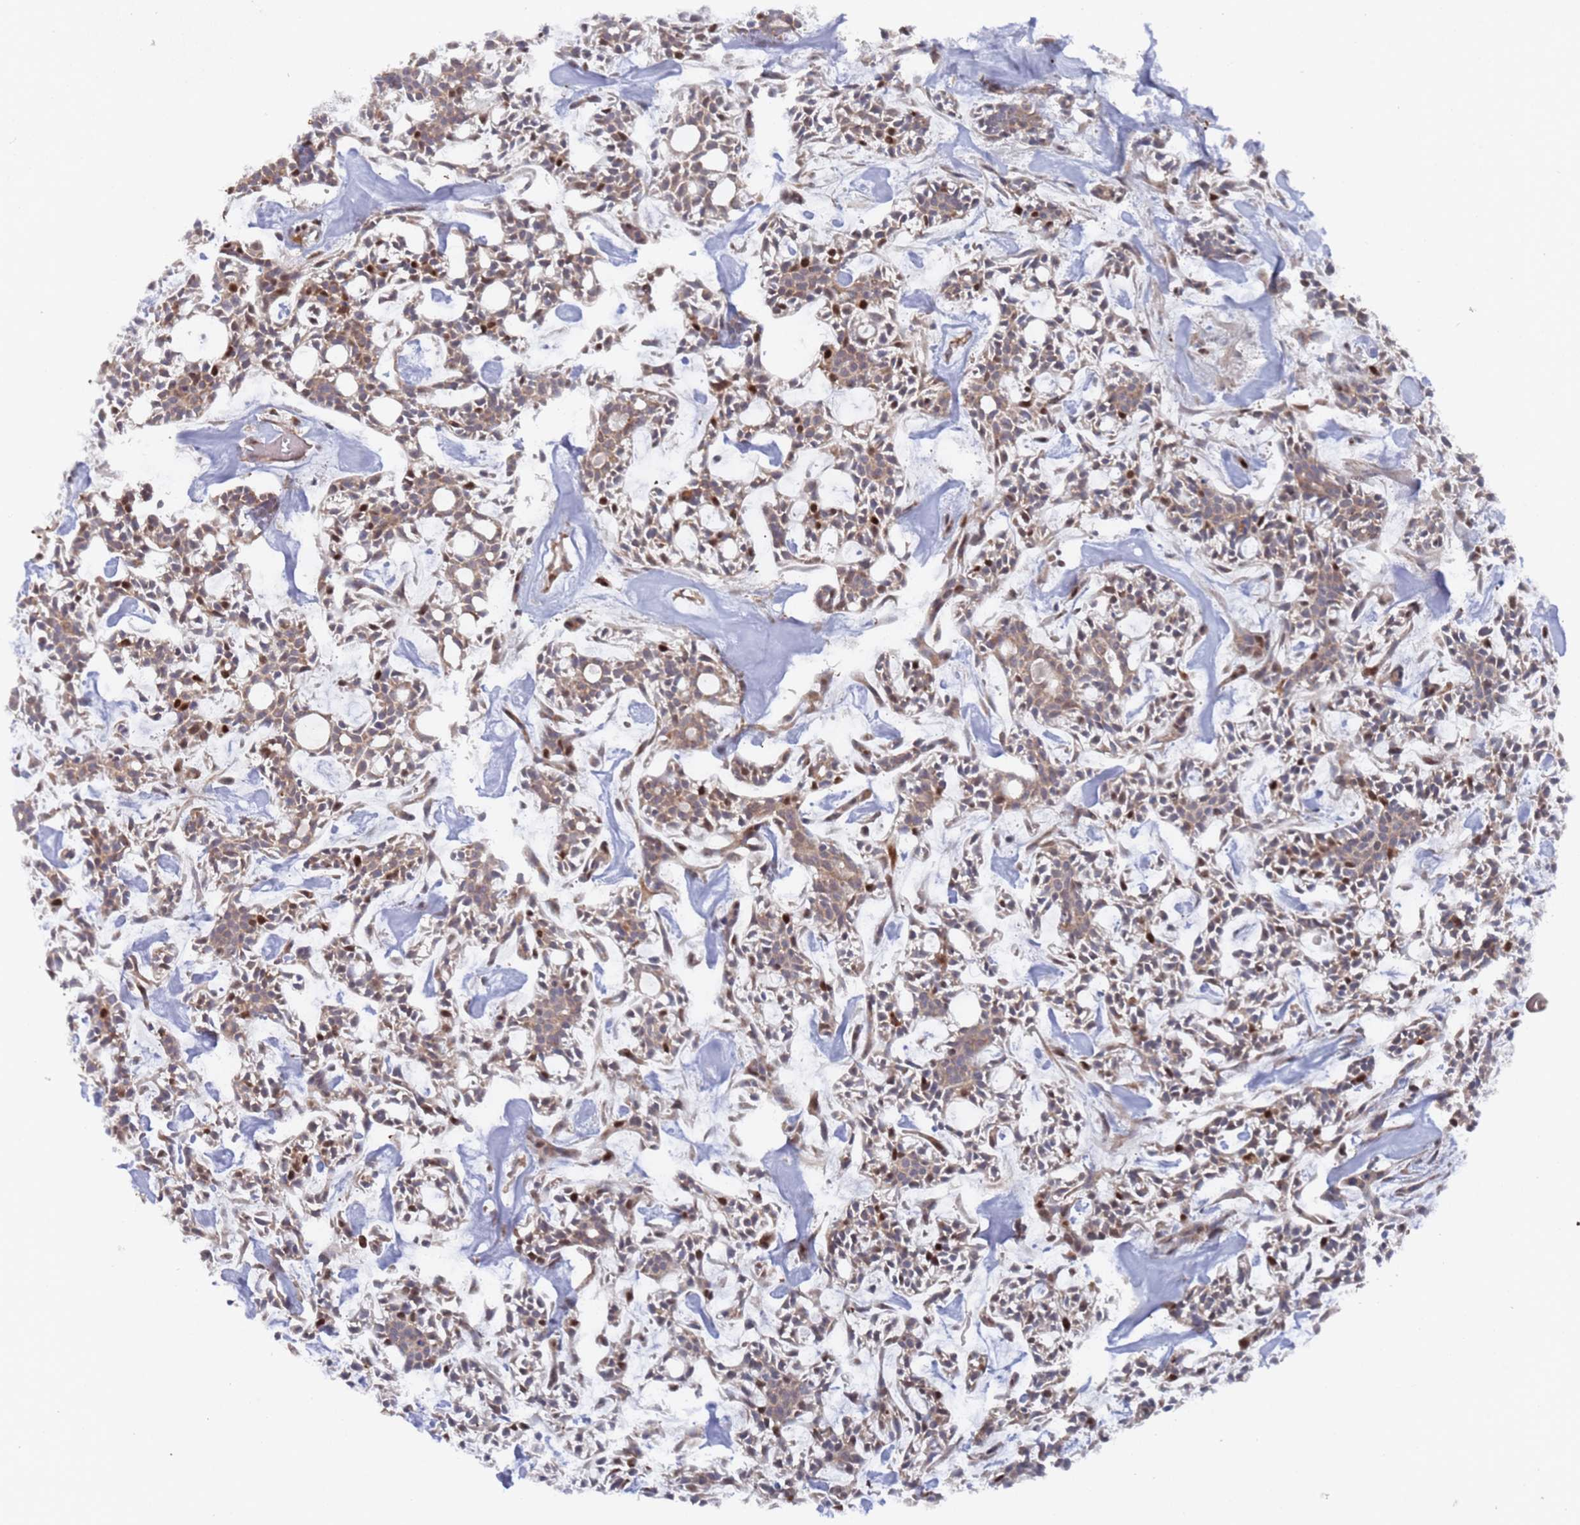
{"staining": {"intensity": "strong", "quantity": "<25%", "location": "nuclear"}, "tissue": "head and neck cancer", "cell_type": "Tumor cells", "image_type": "cancer", "snomed": [{"axis": "morphology", "description": "Adenocarcinoma, NOS"}, {"axis": "topography", "description": "Salivary gland"}, {"axis": "topography", "description": "Head-Neck"}], "caption": "Strong nuclear positivity is appreciated in approximately <25% of tumor cells in head and neck cancer (adenocarcinoma).", "gene": "DDX60", "patient": {"sex": "male", "age": 55}}